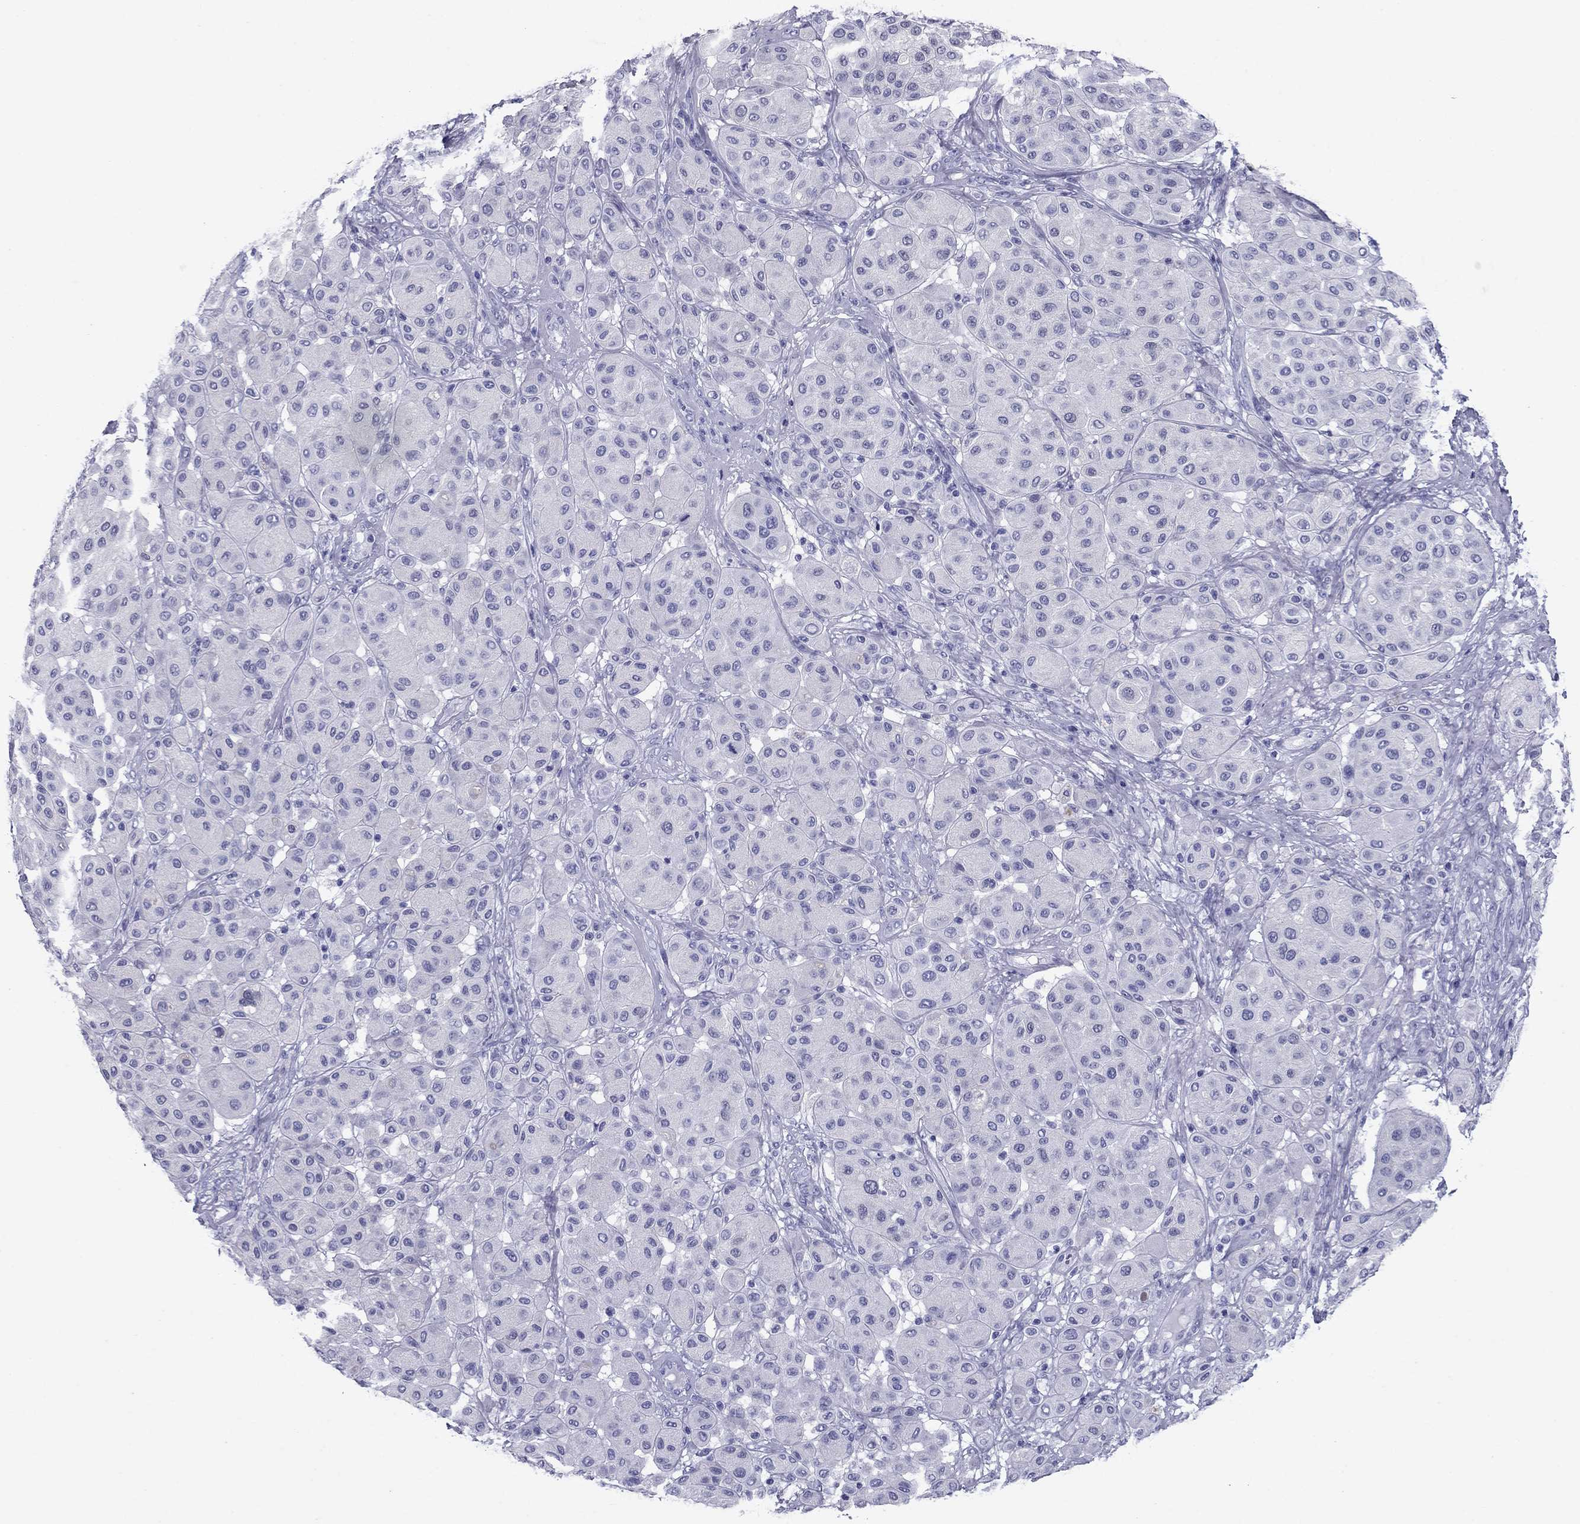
{"staining": {"intensity": "negative", "quantity": "none", "location": "none"}, "tissue": "melanoma", "cell_type": "Tumor cells", "image_type": "cancer", "snomed": [{"axis": "morphology", "description": "Malignant melanoma, Metastatic site"}, {"axis": "topography", "description": "Smooth muscle"}], "caption": "High power microscopy micrograph of an IHC image of malignant melanoma (metastatic site), revealing no significant staining in tumor cells.", "gene": "ATP4A", "patient": {"sex": "male", "age": 41}}